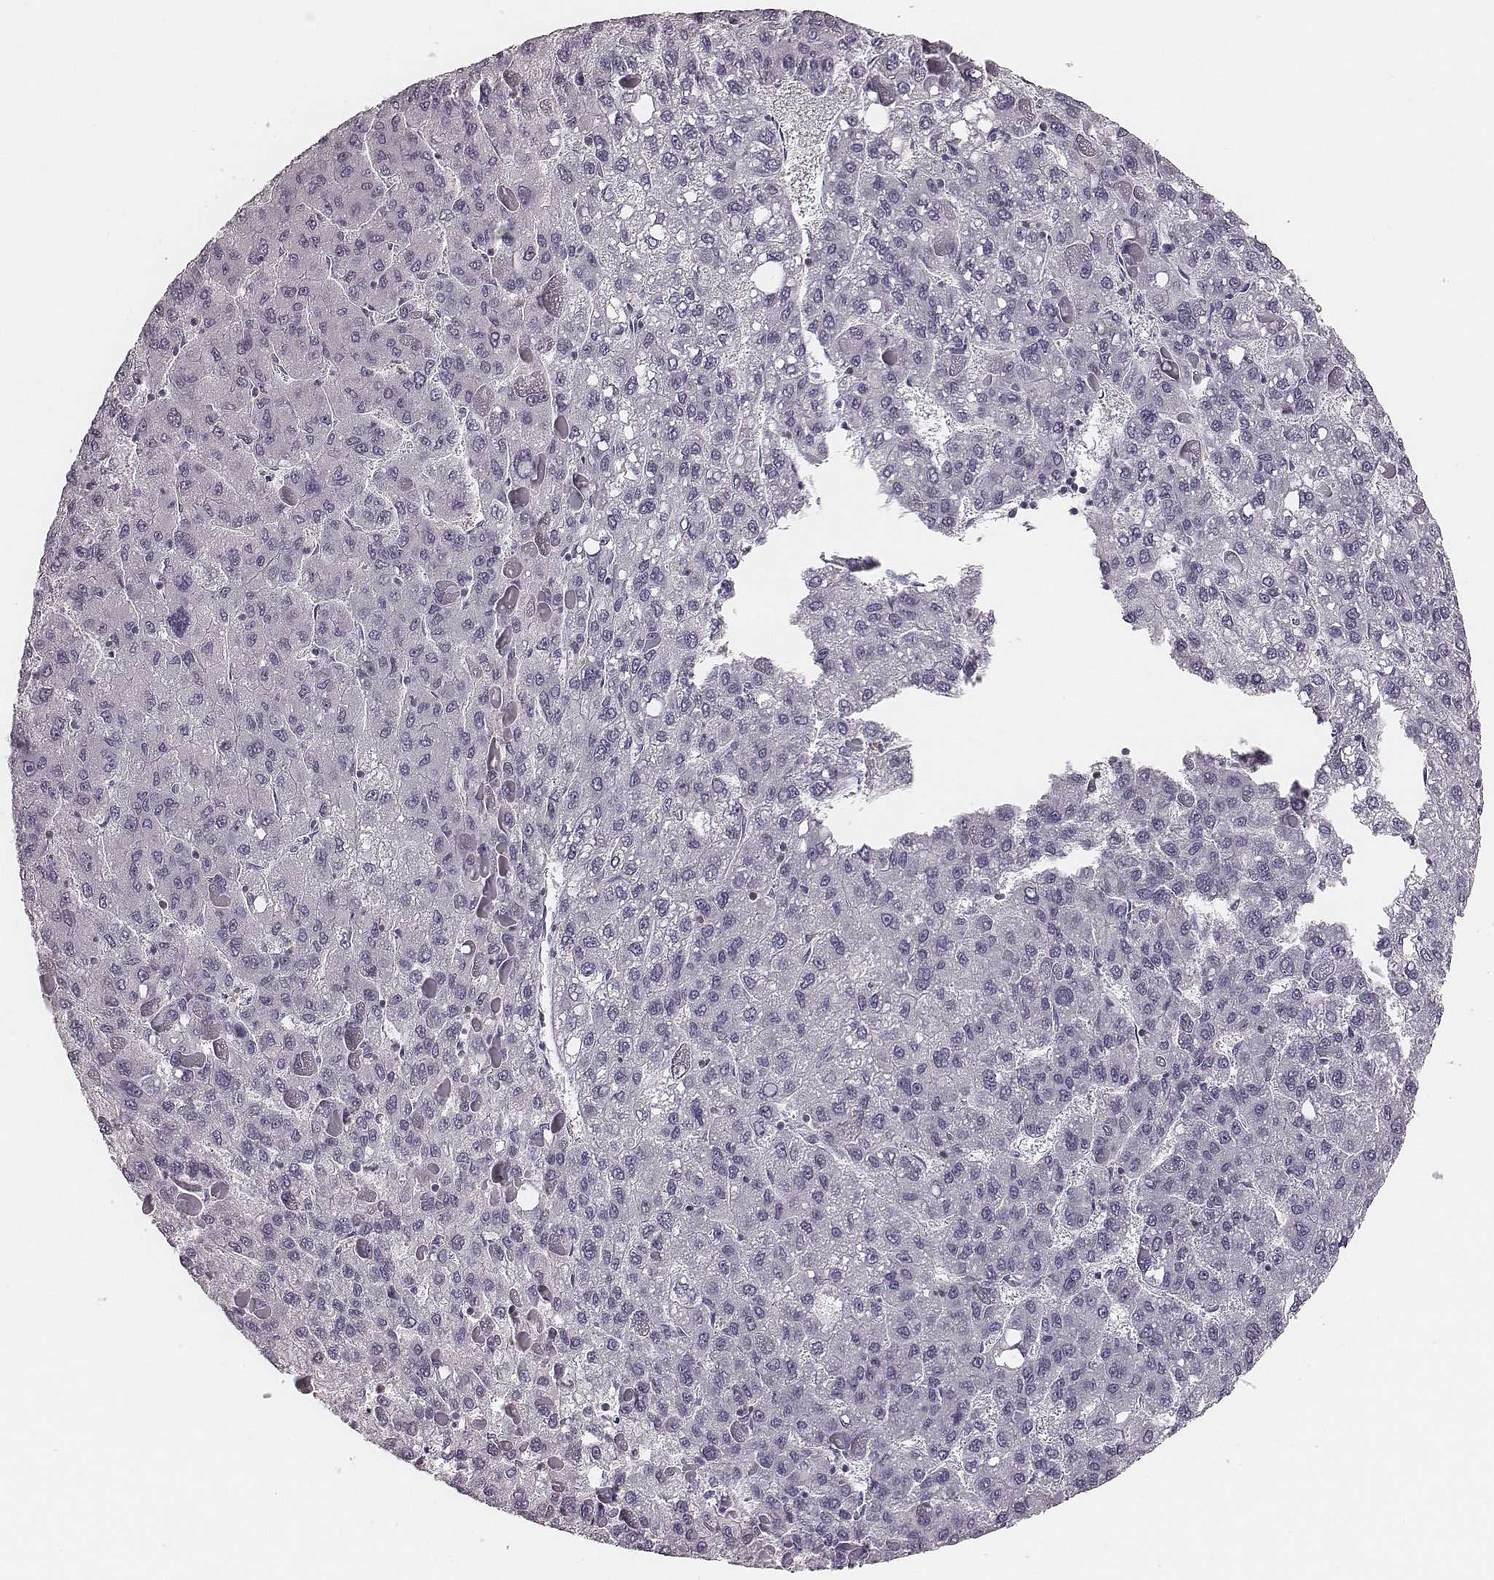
{"staining": {"intensity": "negative", "quantity": "none", "location": "none"}, "tissue": "liver cancer", "cell_type": "Tumor cells", "image_type": "cancer", "snomed": [{"axis": "morphology", "description": "Carcinoma, Hepatocellular, NOS"}, {"axis": "topography", "description": "Liver"}], "caption": "DAB (3,3'-diaminobenzidine) immunohistochemical staining of human liver cancer exhibits no significant positivity in tumor cells.", "gene": "ZNF365", "patient": {"sex": "female", "age": 82}}